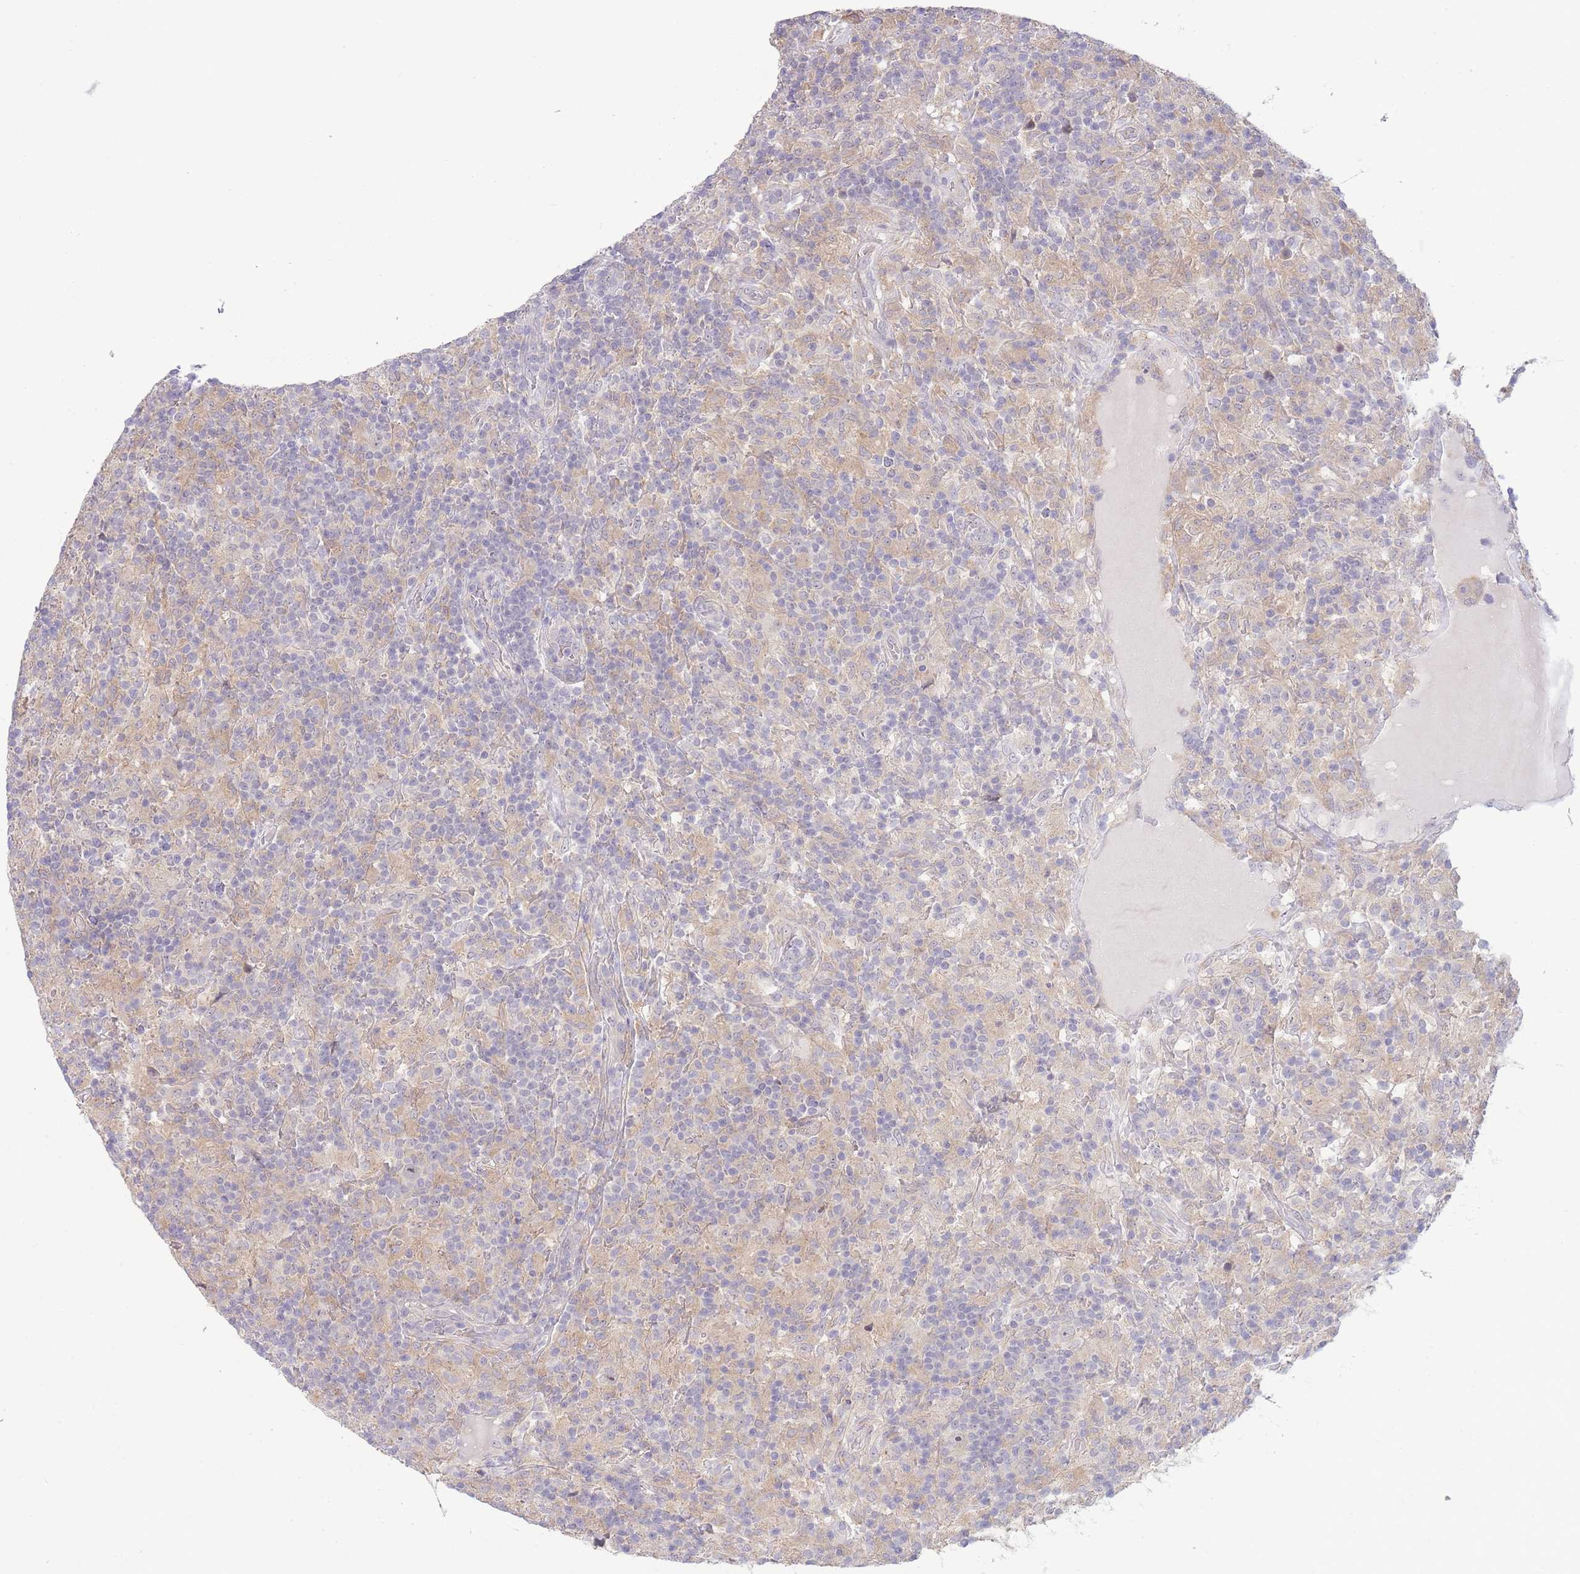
{"staining": {"intensity": "negative", "quantity": "none", "location": "none"}, "tissue": "lymphoma", "cell_type": "Tumor cells", "image_type": "cancer", "snomed": [{"axis": "morphology", "description": "Hodgkin's disease, NOS"}, {"axis": "topography", "description": "Lymph node"}], "caption": "Hodgkin's disease was stained to show a protein in brown. There is no significant expression in tumor cells.", "gene": "FBXO46", "patient": {"sex": "male", "age": 70}}